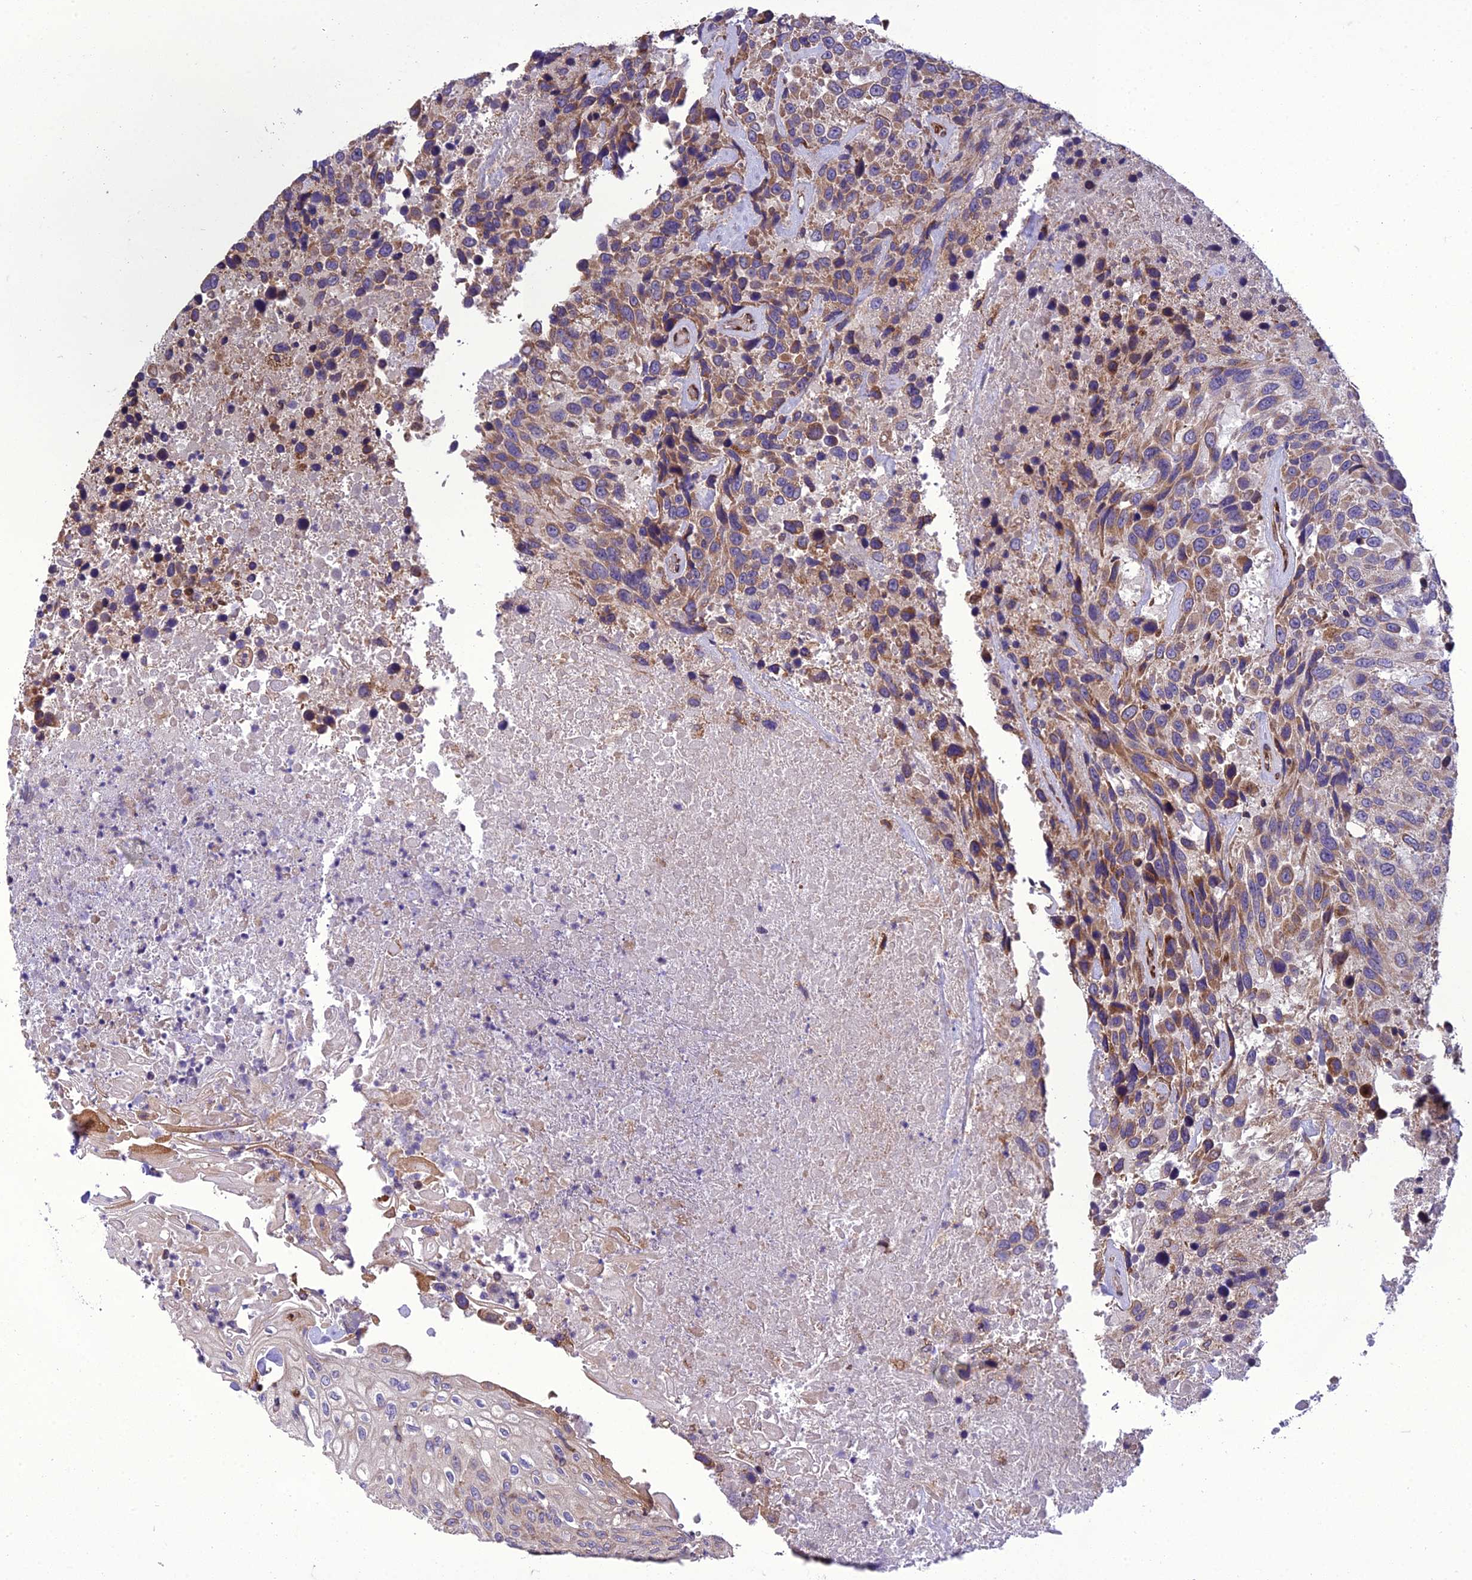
{"staining": {"intensity": "moderate", "quantity": "<25%", "location": "cytoplasmic/membranous"}, "tissue": "urothelial cancer", "cell_type": "Tumor cells", "image_type": "cancer", "snomed": [{"axis": "morphology", "description": "Urothelial carcinoma, High grade"}, {"axis": "topography", "description": "Urinary bladder"}], "caption": "Immunohistochemistry (DAB (3,3'-diaminobenzidine)) staining of urothelial carcinoma (high-grade) reveals moderate cytoplasmic/membranous protein staining in about <25% of tumor cells. Using DAB (brown) and hematoxylin (blue) stains, captured at high magnification using brightfield microscopy.", "gene": "GIMAP1", "patient": {"sex": "female", "age": 70}}